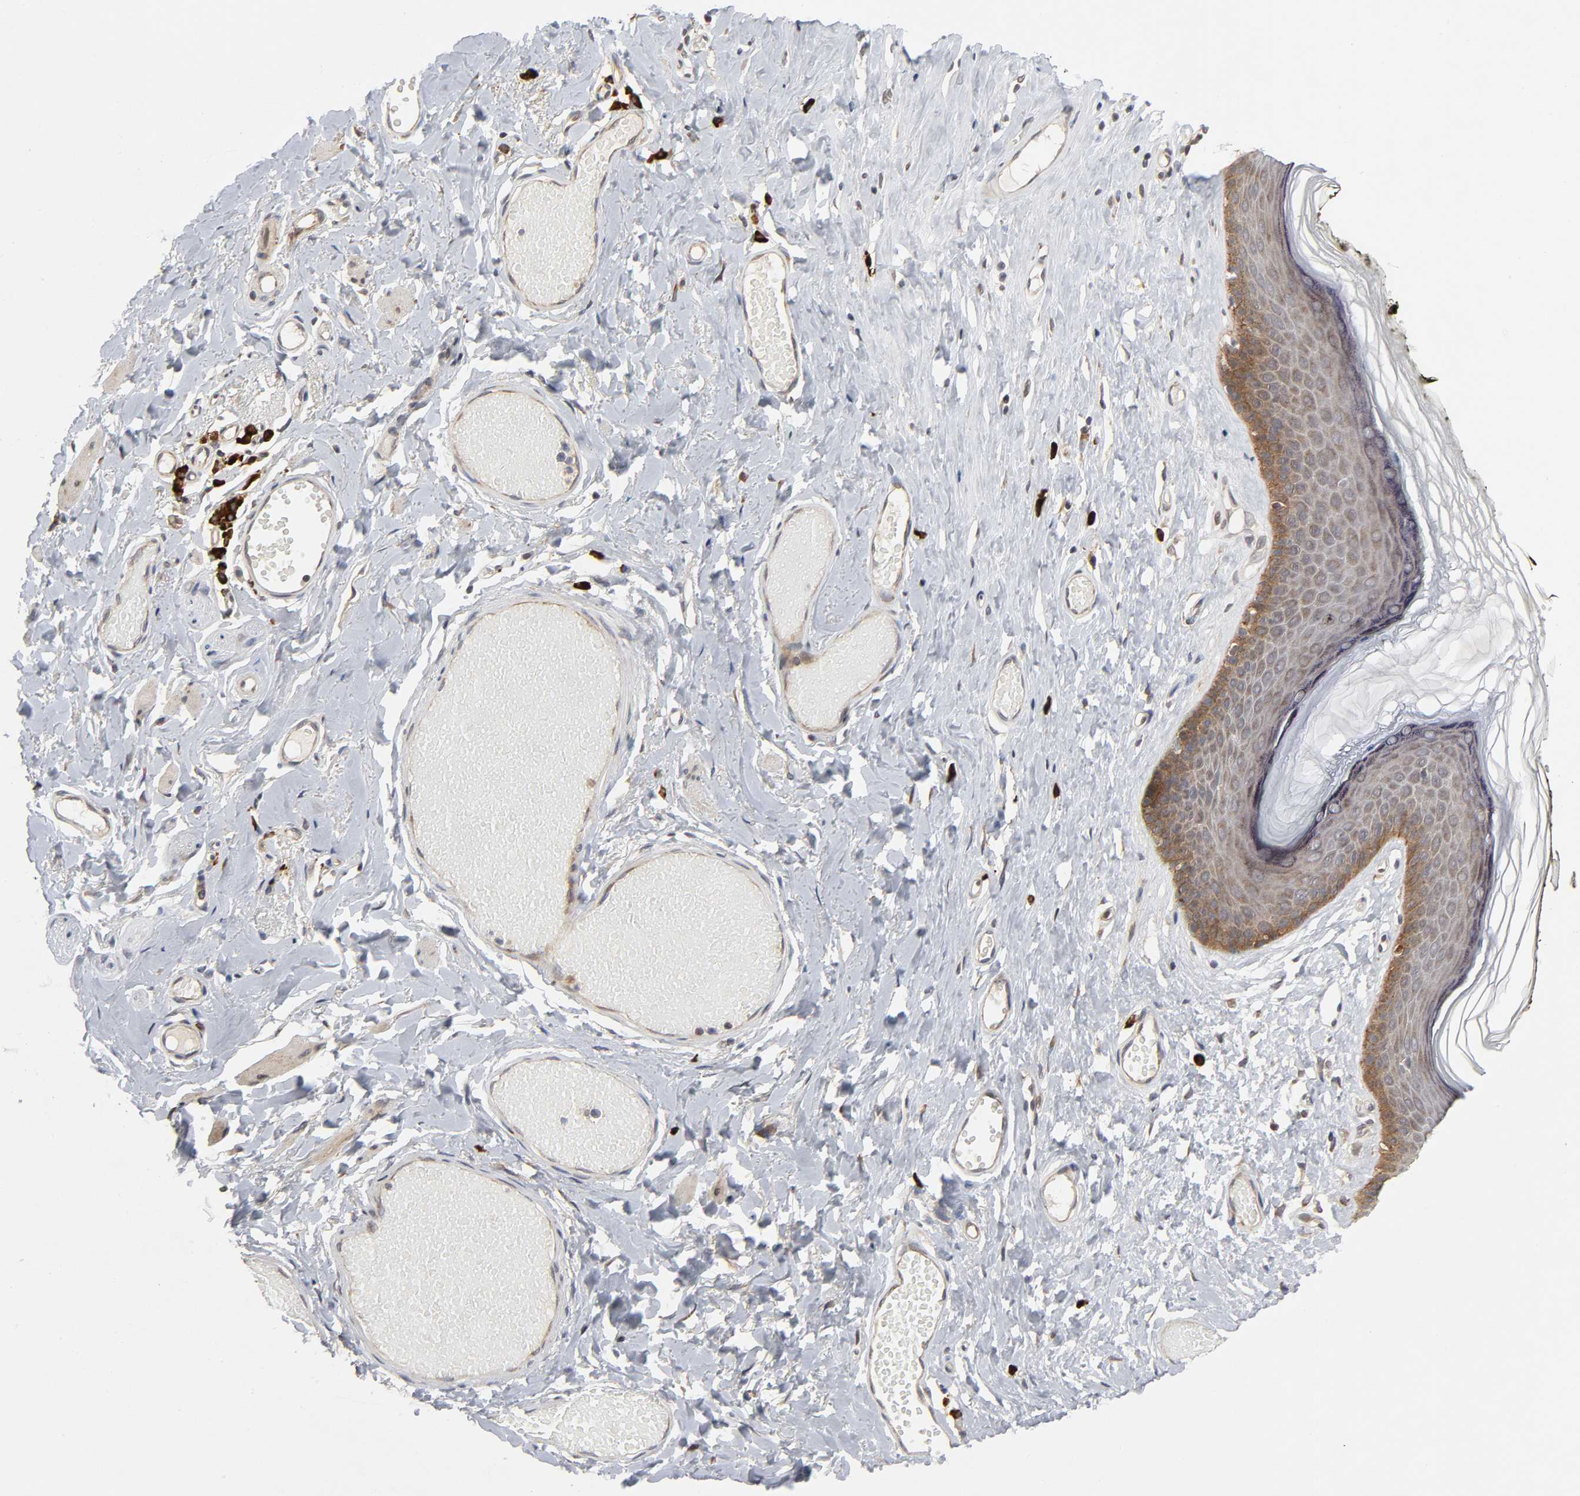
{"staining": {"intensity": "moderate", "quantity": ">75%", "location": "cytoplasmic/membranous"}, "tissue": "skin", "cell_type": "Epidermal cells", "image_type": "normal", "snomed": [{"axis": "morphology", "description": "Normal tissue, NOS"}, {"axis": "morphology", "description": "Inflammation, NOS"}, {"axis": "topography", "description": "Vulva"}], "caption": "Skin stained with DAB (3,3'-diaminobenzidine) IHC exhibits medium levels of moderate cytoplasmic/membranous positivity in approximately >75% of epidermal cells.", "gene": "SLC30A9", "patient": {"sex": "female", "age": 84}}